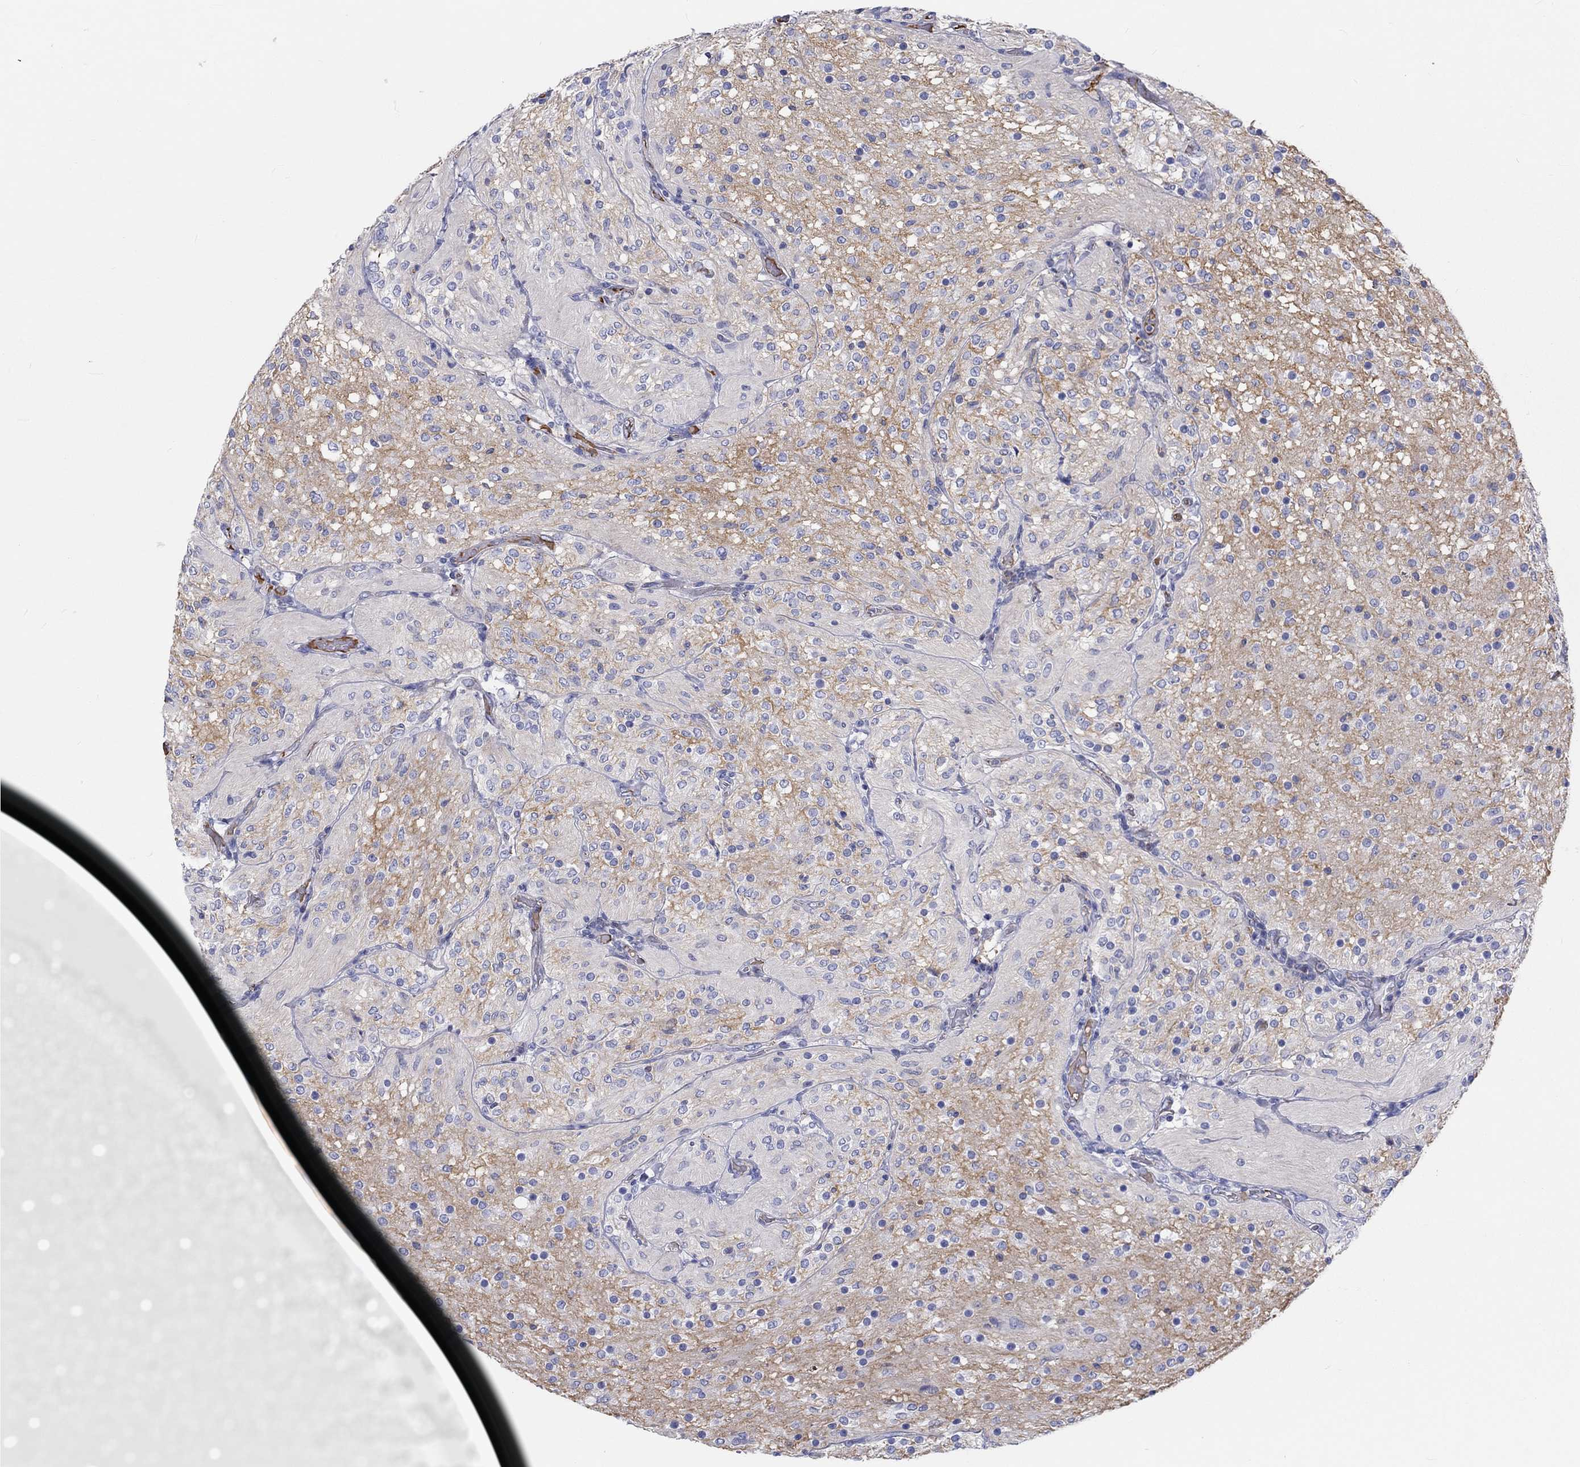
{"staining": {"intensity": "negative", "quantity": "none", "location": "none"}, "tissue": "glioma", "cell_type": "Tumor cells", "image_type": "cancer", "snomed": [{"axis": "morphology", "description": "Glioma, malignant, Low grade"}, {"axis": "topography", "description": "Brain"}], "caption": "Glioma stained for a protein using immunohistochemistry shows no positivity tumor cells.", "gene": "CDY2B", "patient": {"sex": "male", "age": 3}}